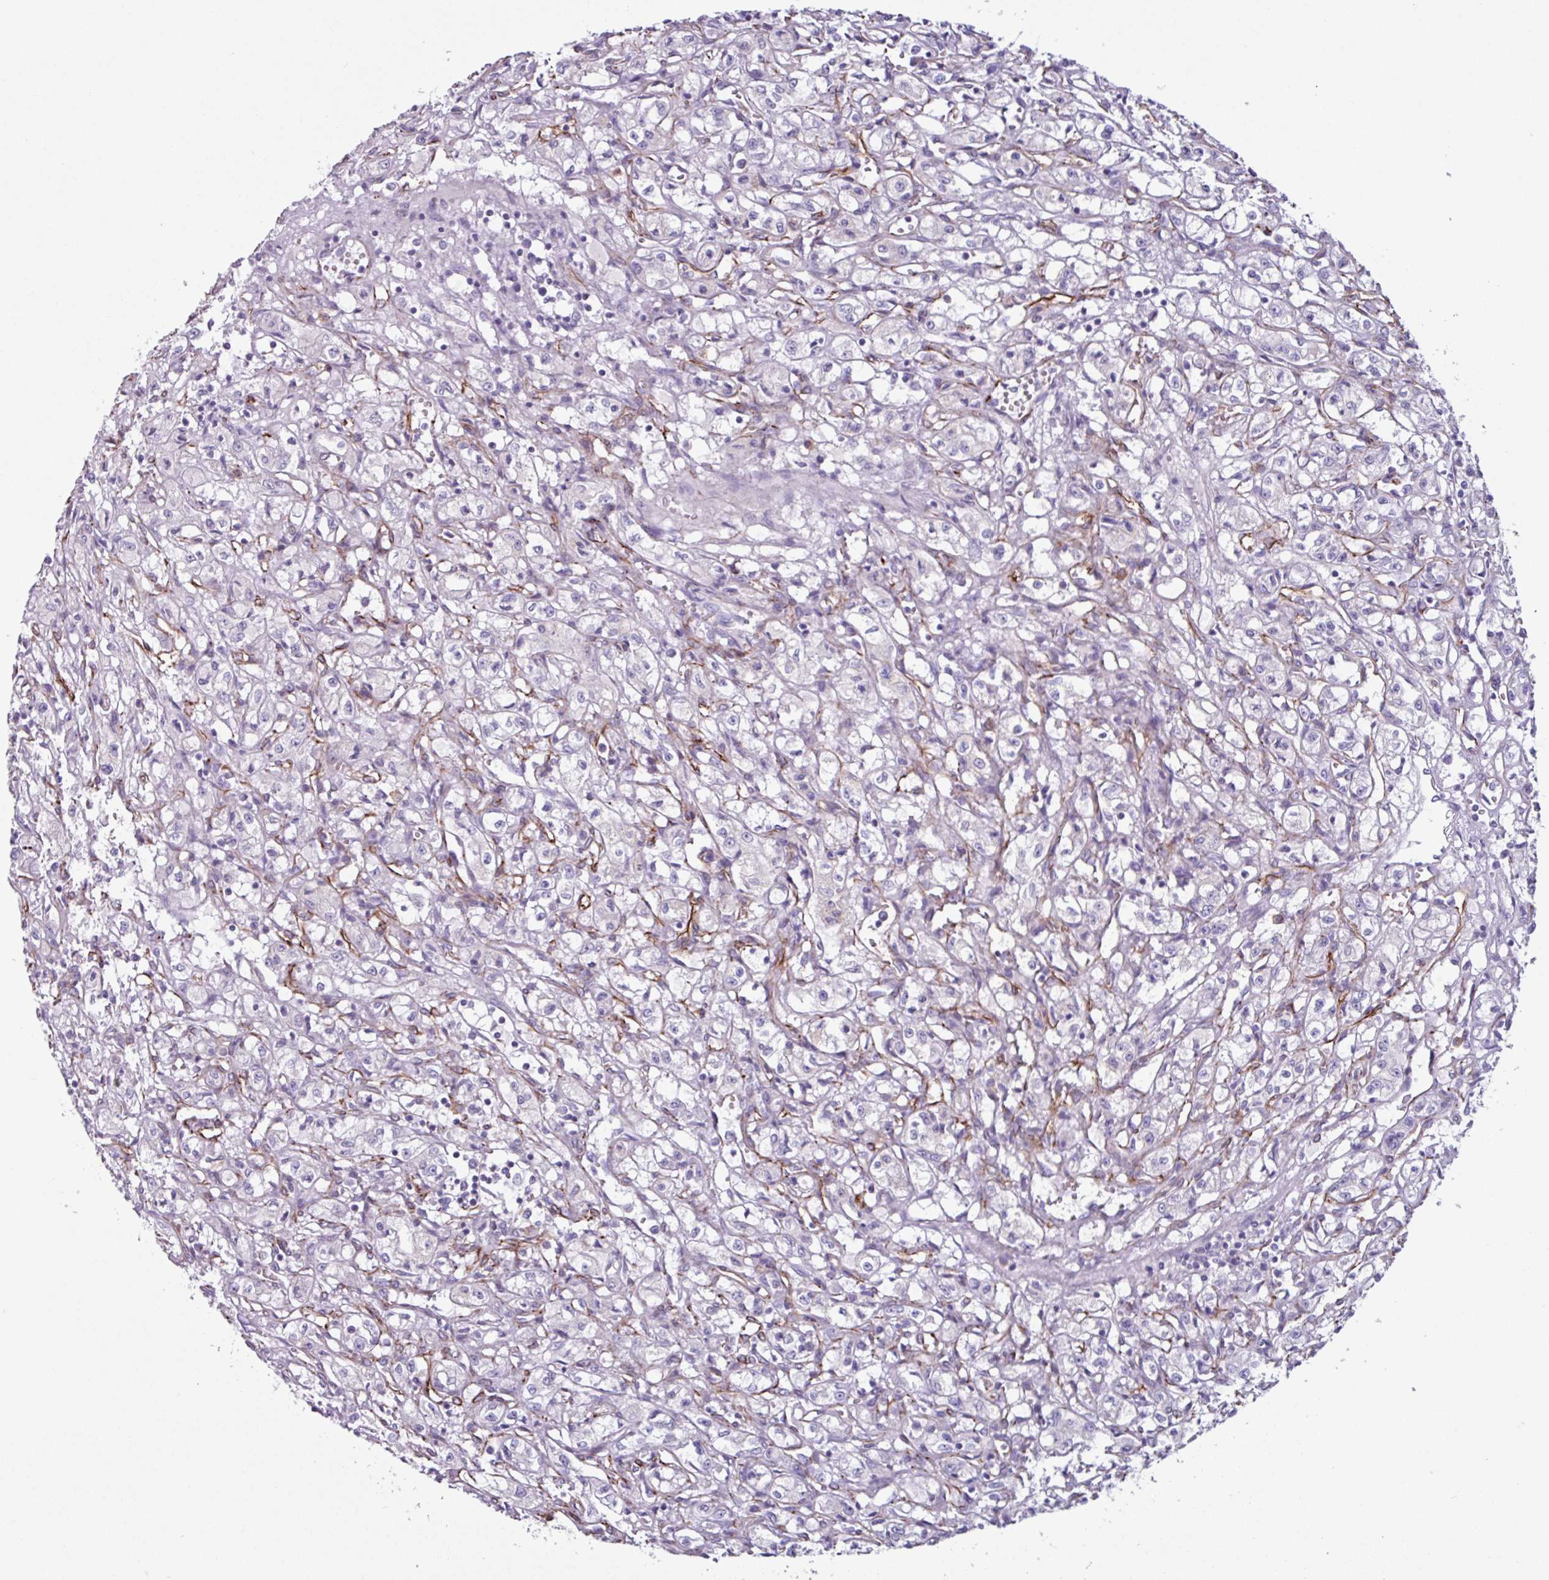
{"staining": {"intensity": "negative", "quantity": "none", "location": "none"}, "tissue": "renal cancer", "cell_type": "Tumor cells", "image_type": "cancer", "snomed": [{"axis": "morphology", "description": "Adenocarcinoma, NOS"}, {"axis": "topography", "description": "Kidney"}], "caption": "Tumor cells are negative for brown protein staining in renal adenocarcinoma. The staining was performed using DAB to visualize the protein expression in brown, while the nuclei were stained in blue with hematoxylin (Magnification: 20x).", "gene": "BTD", "patient": {"sex": "male", "age": 56}}